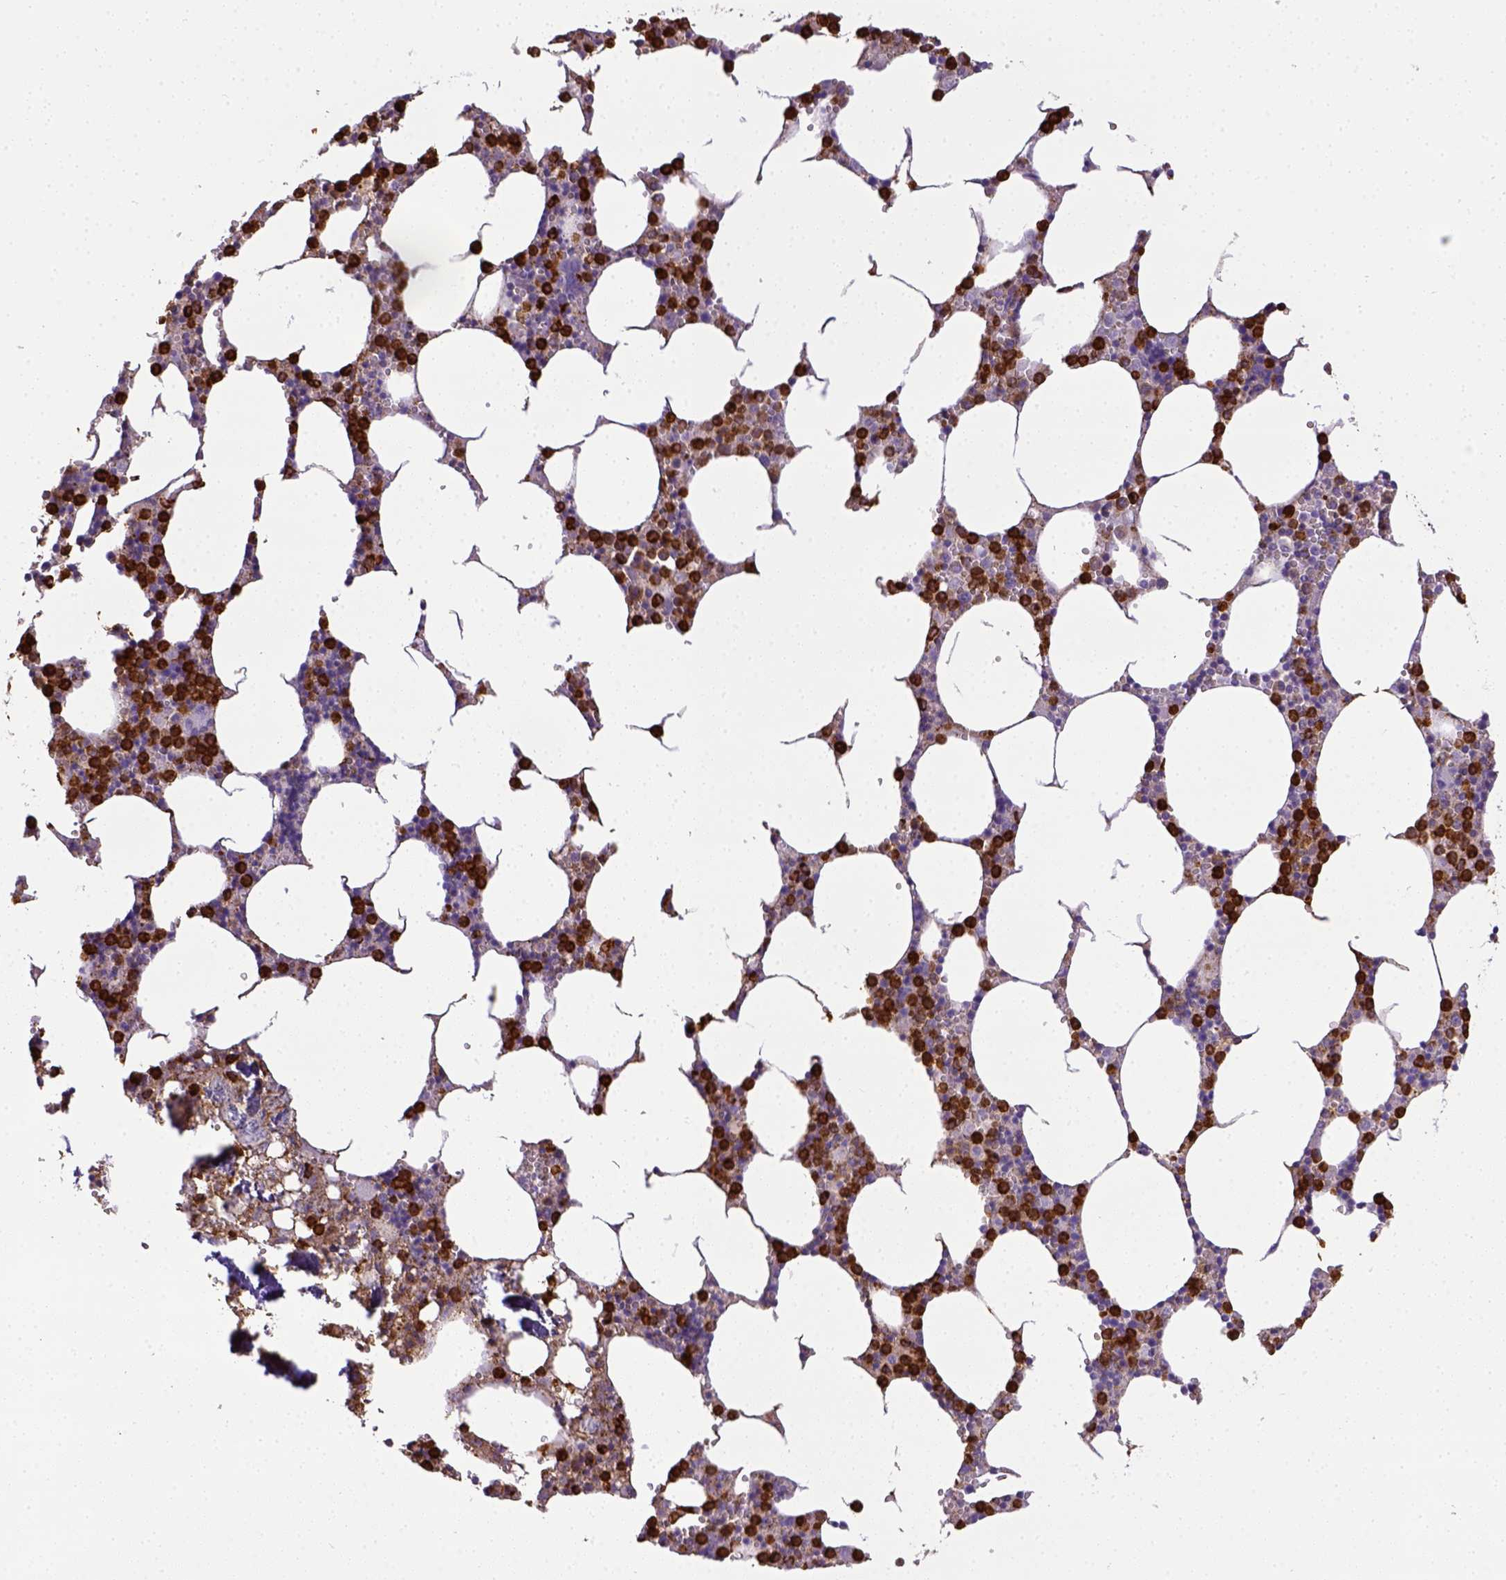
{"staining": {"intensity": "strong", "quantity": "25%-75%", "location": "cytoplasmic/membranous"}, "tissue": "bone marrow", "cell_type": "Hematopoietic cells", "image_type": "normal", "snomed": [{"axis": "morphology", "description": "Normal tissue, NOS"}, {"axis": "topography", "description": "Bone marrow"}], "caption": "Protein staining demonstrates strong cytoplasmic/membranous expression in approximately 25%-75% of hematopoietic cells in benign bone marrow. (Brightfield microscopy of DAB IHC at high magnification).", "gene": "ITGAM", "patient": {"sex": "male", "age": 54}}